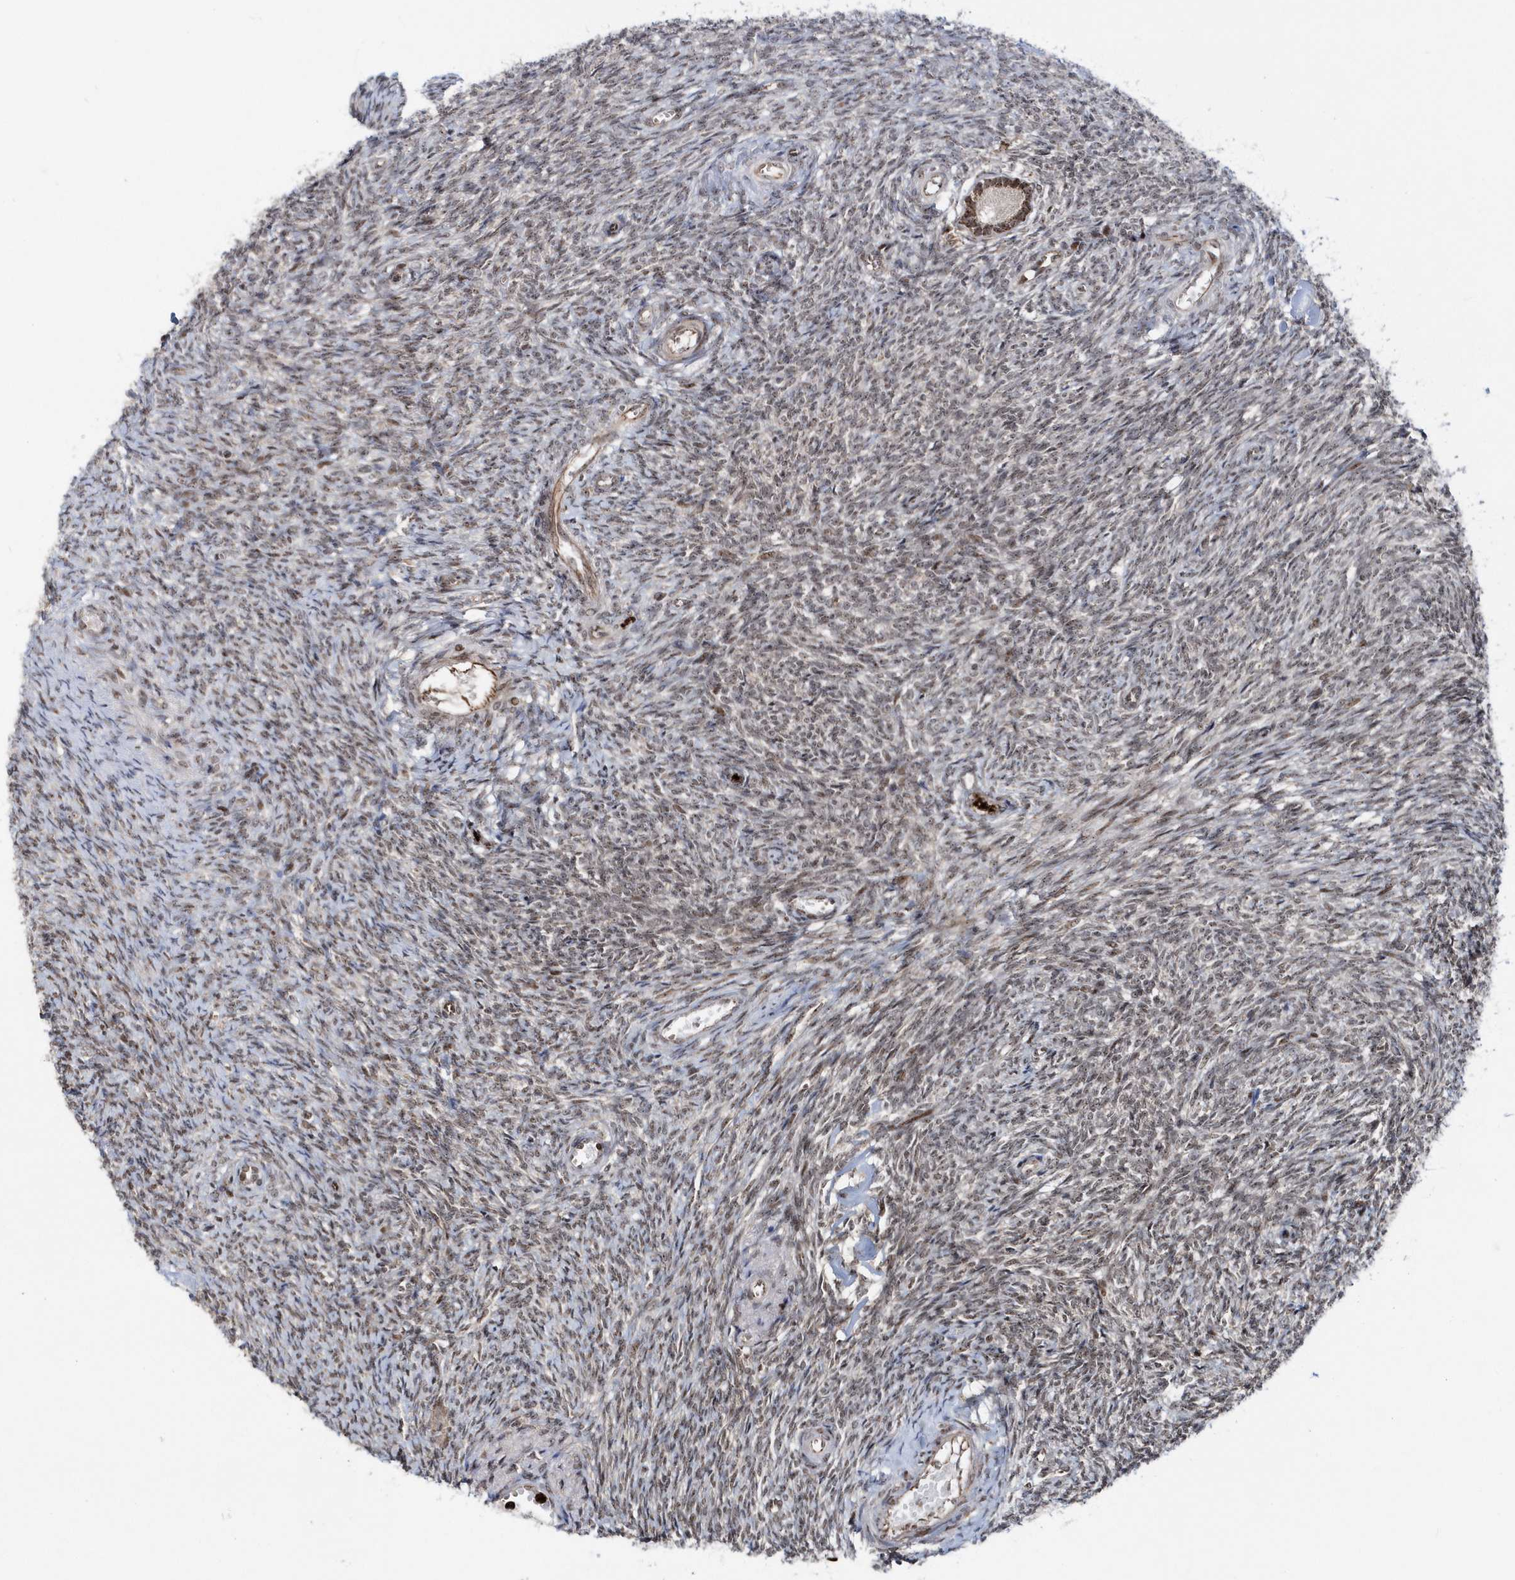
{"staining": {"intensity": "moderate", "quantity": ">75%", "location": "cytoplasmic/membranous,nuclear"}, "tissue": "ovary", "cell_type": "Follicle cells", "image_type": "normal", "snomed": [{"axis": "morphology", "description": "Normal tissue, NOS"}, {"axis": "topography", "description": "Ovary"}], "caption": "Immunohistochemistry histopathology image of normal ovary stained for a protein (brown), which shows medium levels of moderate cytoplasmic/membranous,nuclear expression in approximately >75% of follicle cells.", "gene": "SOWAHB", "patient": {"sex": "female", "age": 44}}